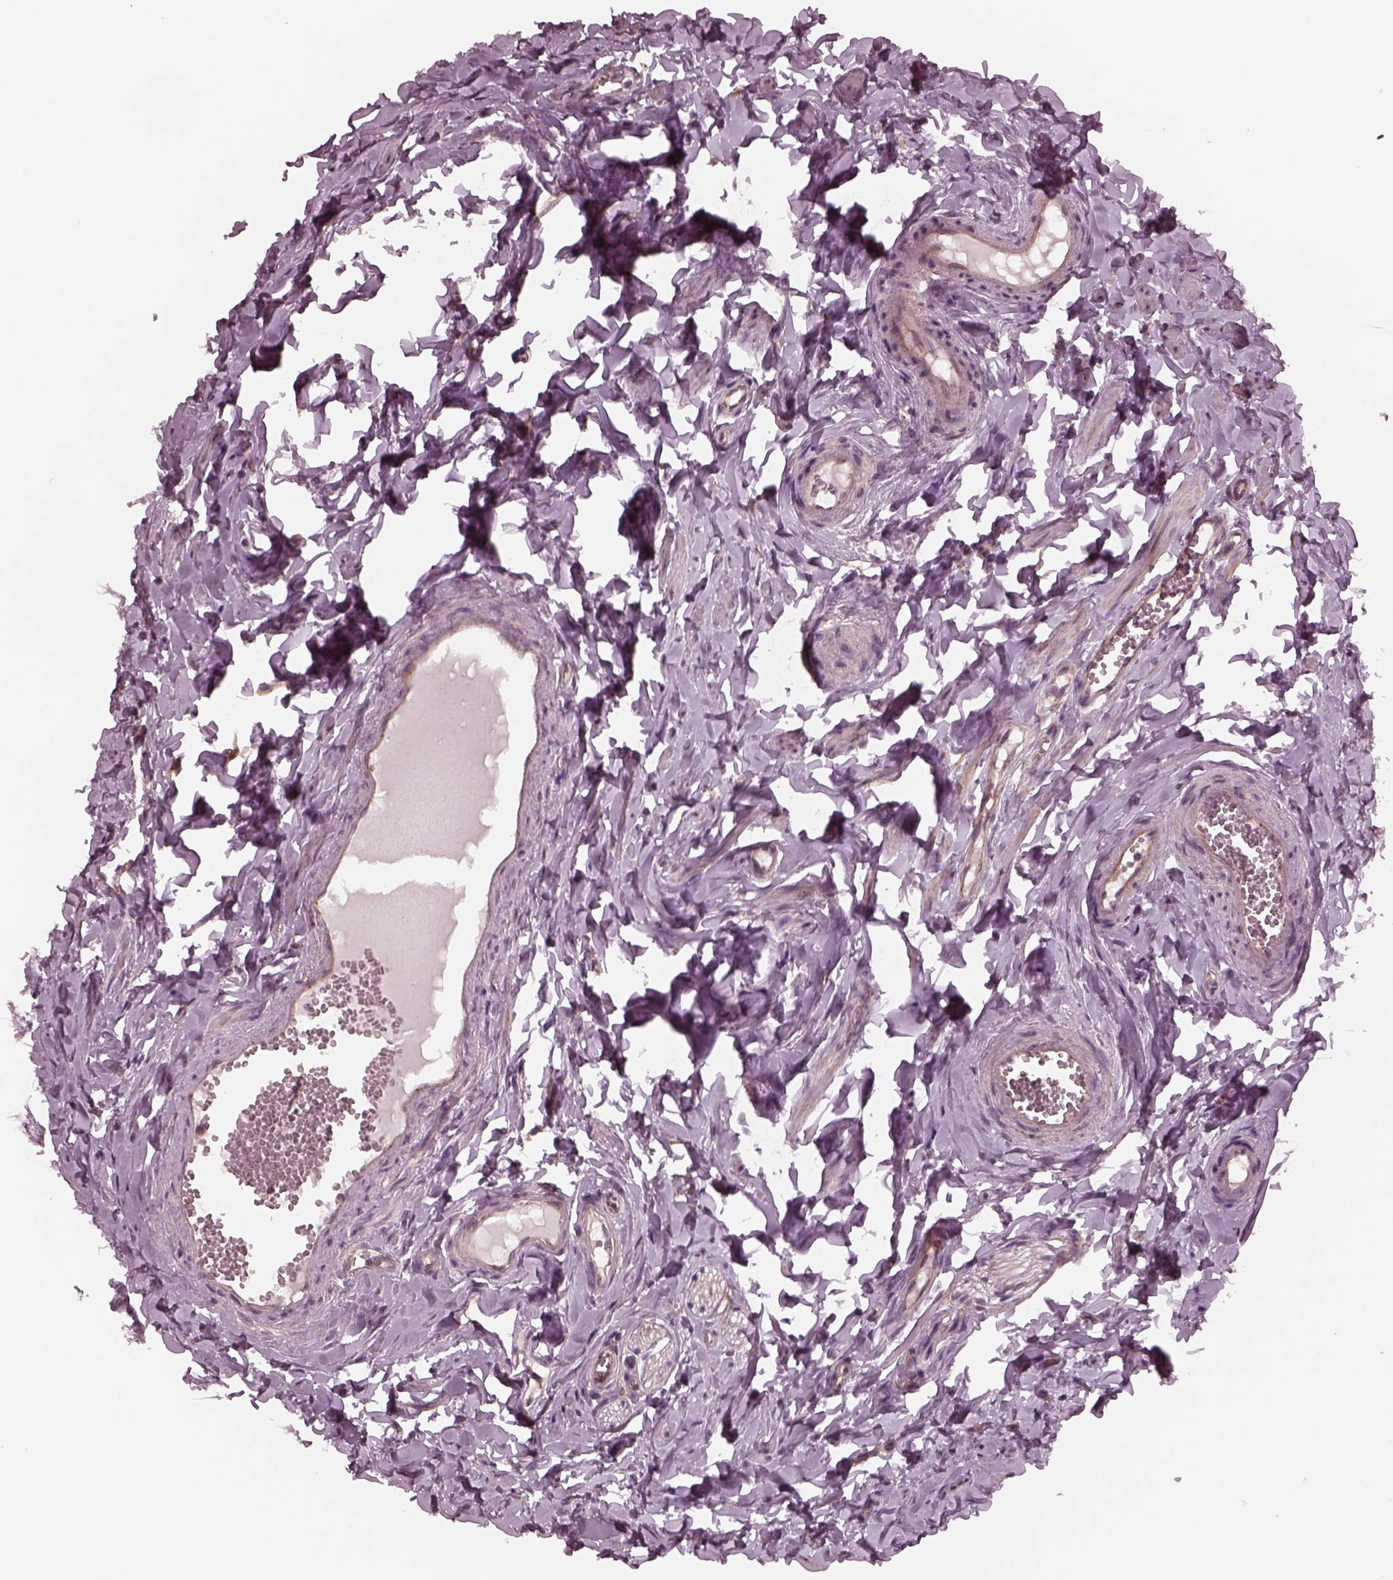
{"staining": {"intensity": "strong", "quantity": "25%-75%", "location": "cytoplasmic/membranous"}, "tissue": "epididymis", "cell_type": "Glandular cells", "image_type": "normal", "snomed": [{"axis": "morphology", "description": "Normal tissue, NOS"}, {"axis": "topography", "description": "Epididymis"}], "caption": "Immunohistochemical staining of normal epididymis shows strong cytoplasmic/membranous protein staining in about 25%-75% of glandular cells. (DAB (3,3'-diaminobenzidine) = brown stain, brightfield microscopy at high magnification).", "gene": "TUBG1", "patient": {"sex": "male", "age": 45}}